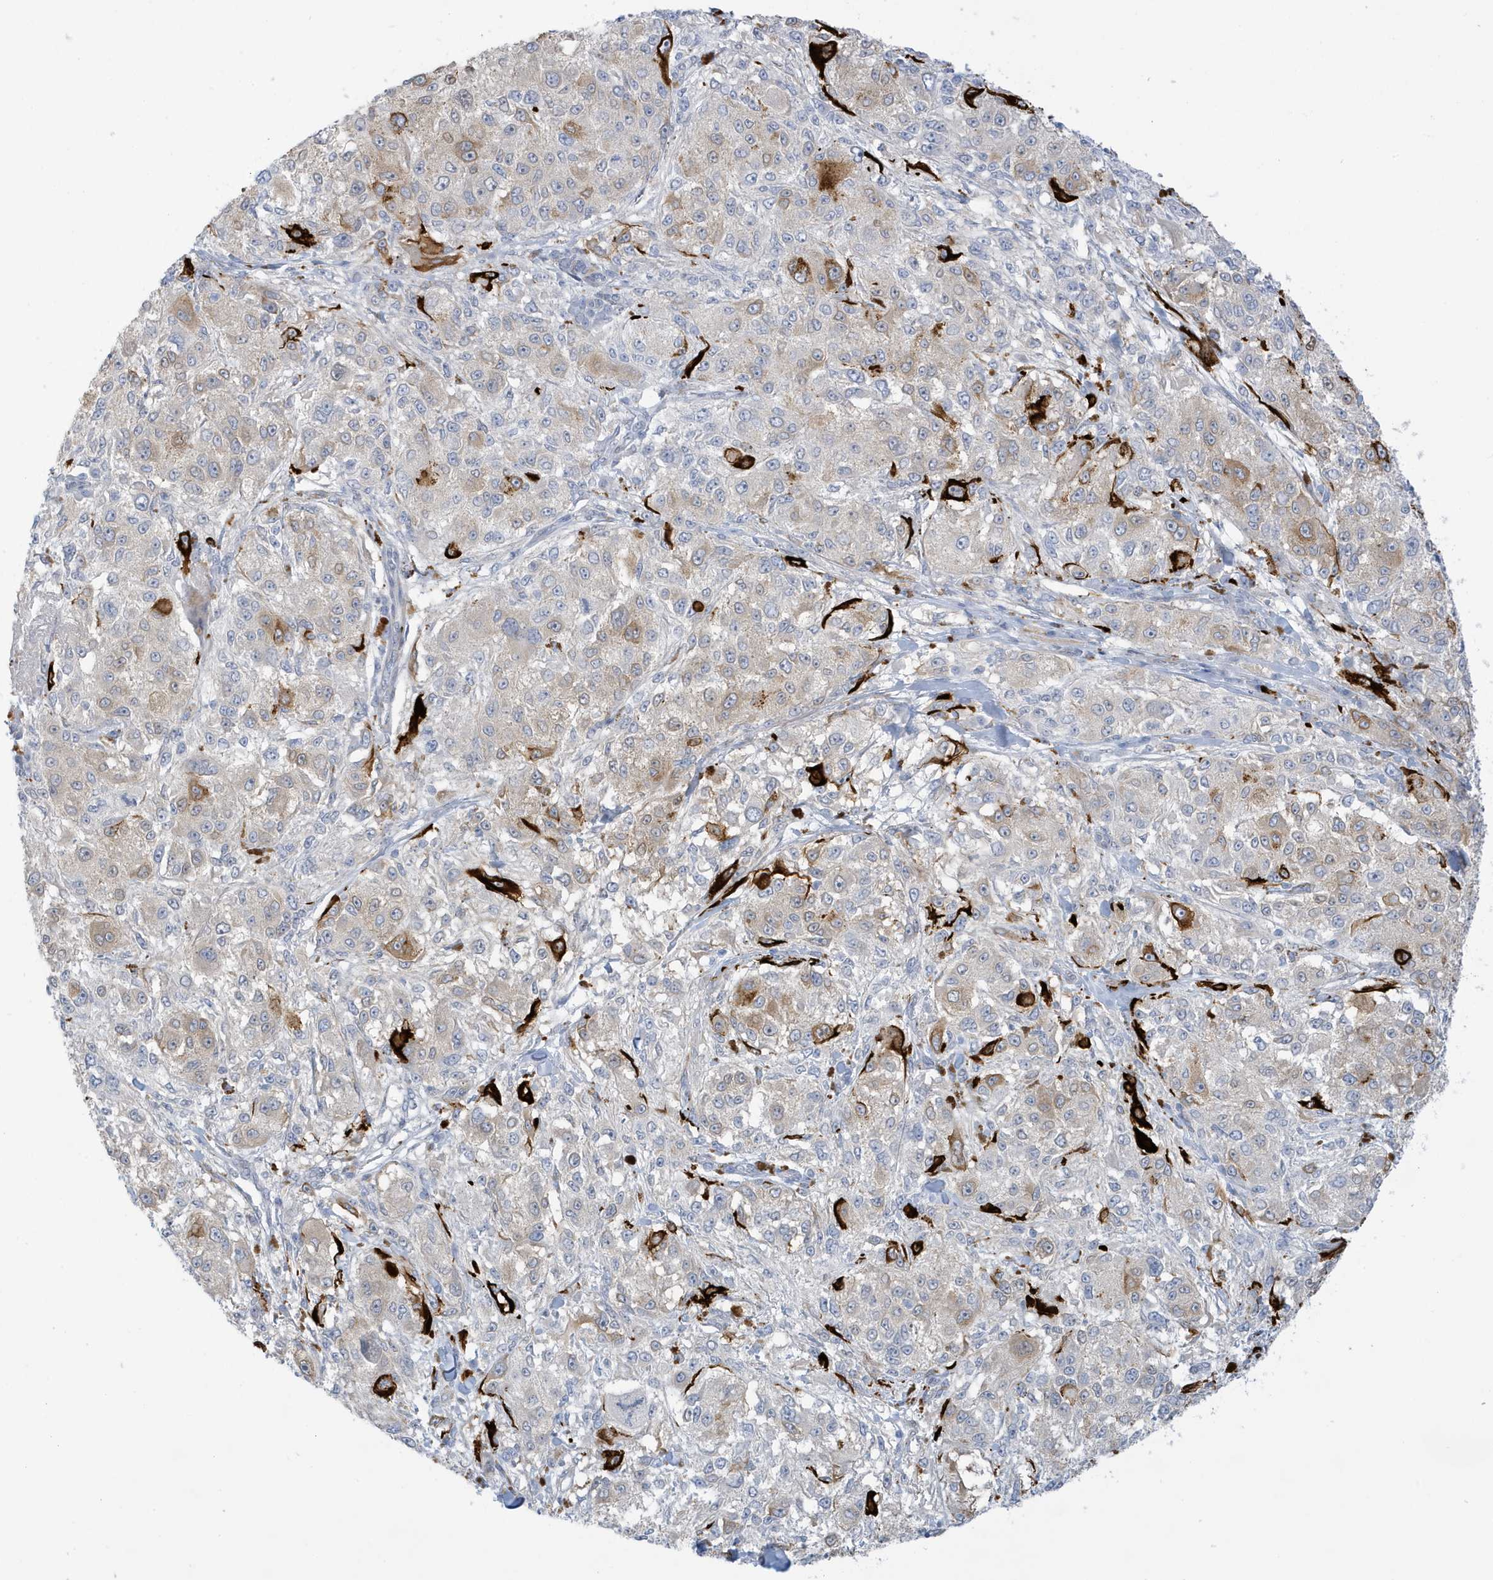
{"staining": {"intensity": "strong", "quantity": "<25%", "location": "cytoplasmic/membranous"}, "tissue": "melanoma", "cell_type": "Tumor cells", "image_type": "cancer", "snomed": [{"axis": "morphology", "description": "Necrosis, NOS"}, {"axis": "morphology", "description": "Malignant melanoma, NOS"}, {"axis": "topography", "description": "Skin"}], "caption": "Melanoma stained with a brown dye displays strong cytoplasmic/membranous positive staining in about <25% of tumor cells.", "gene": "PERM1", "patient": {"sex": "female", "age": 87}}